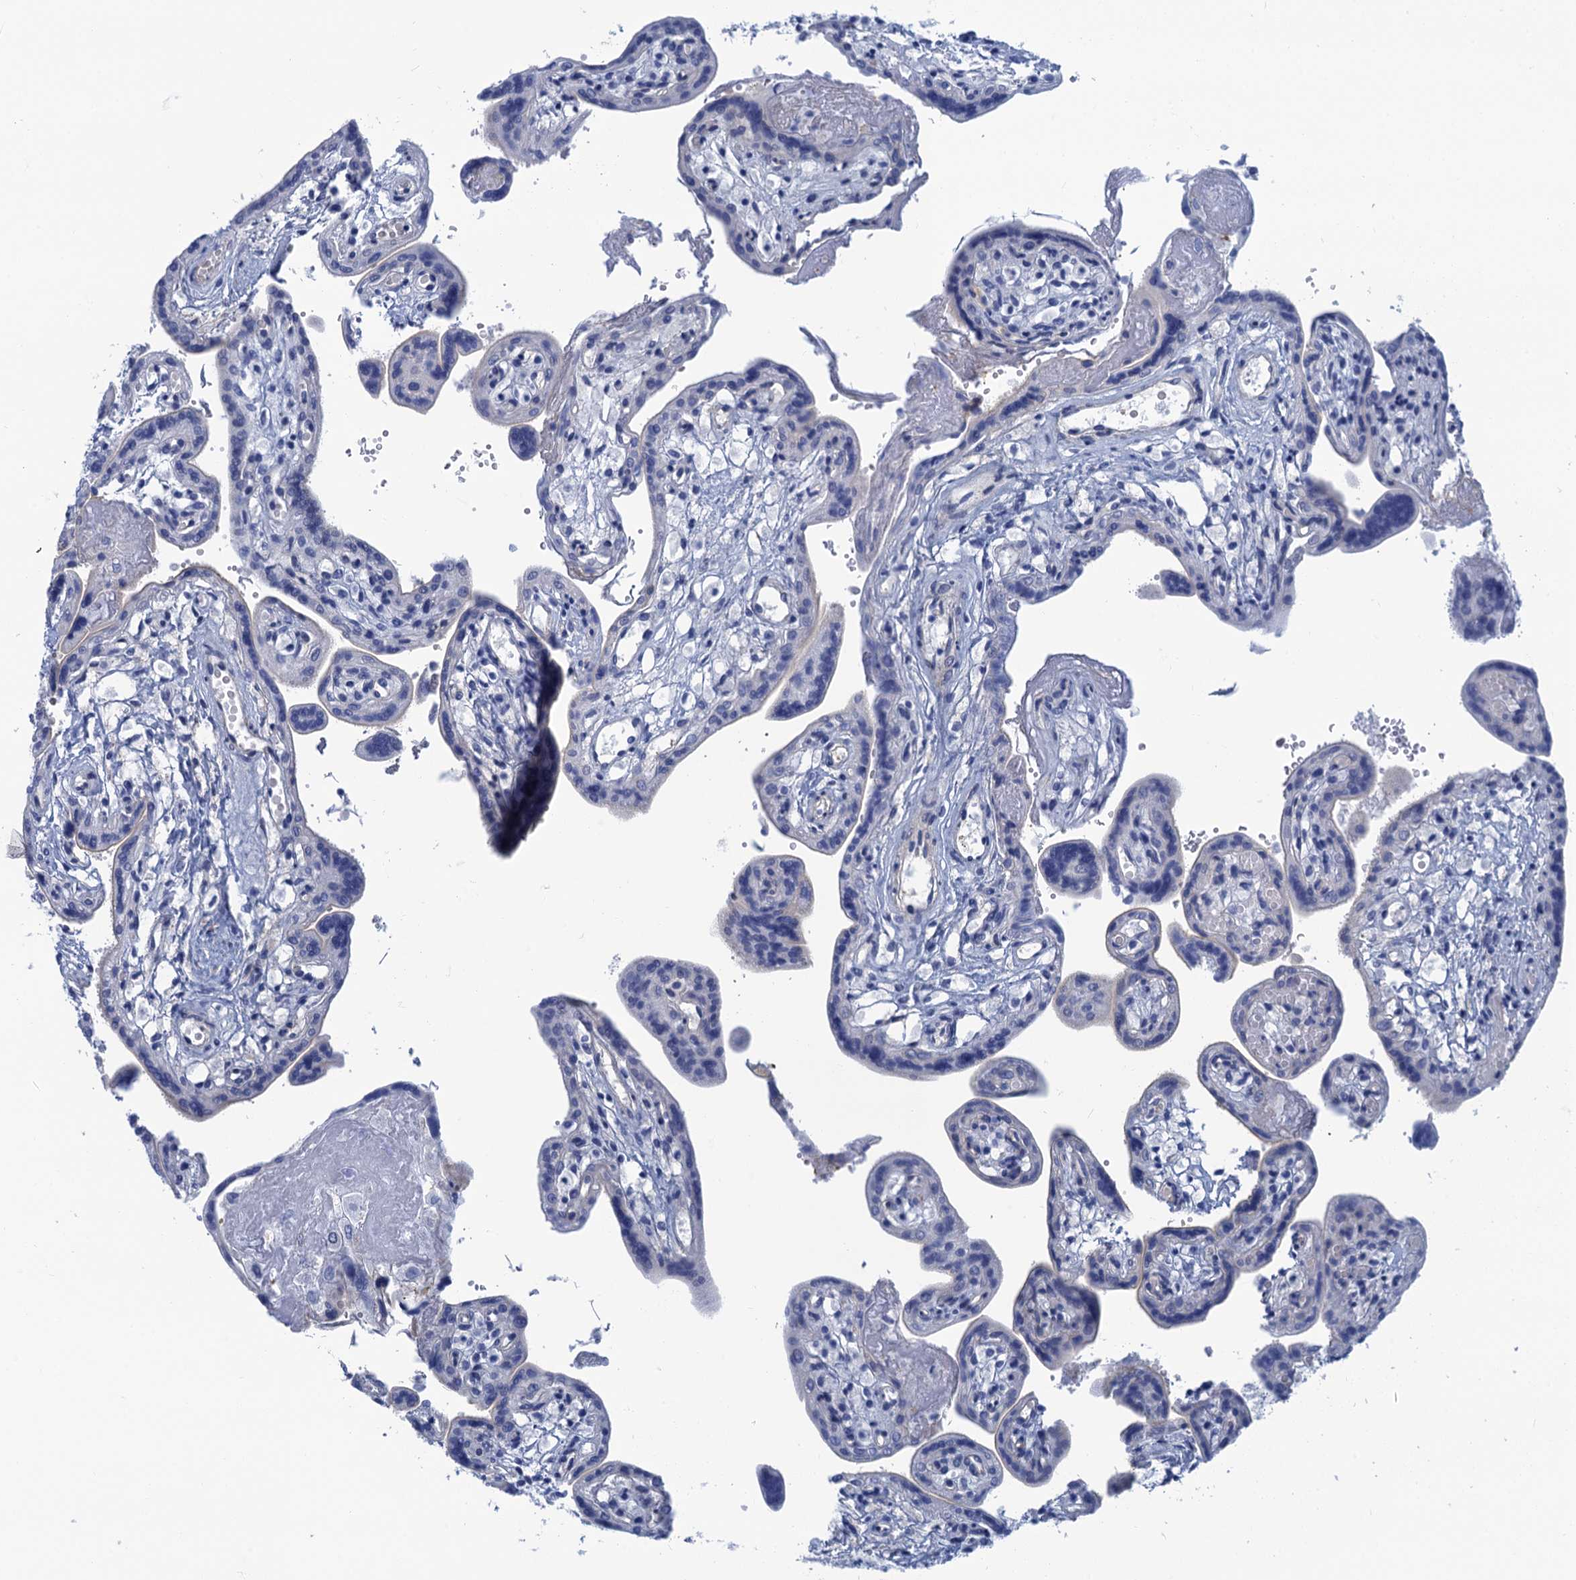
{"staining": {"intensity": "negative", "quantity": "none", "location": "none"}, "tissue": "placenta", "cell_type": "Trophoblastic cells", "image_type": "normal", "snomed": [{"axis": "morphology", "description": "Normal tissue, NOS"}, {"axis": "topography", "description": "Placenta"}], "caption": "Immunohistochemistry (IHC) image of unremarkable placenta: placenta stained with DAB (3,3'-diaminobenzidine) demonstrates no significant protein staining in trophoblastic cells.", "gene": "CALML5", "patient": {"sex": "female", "age": 37}}